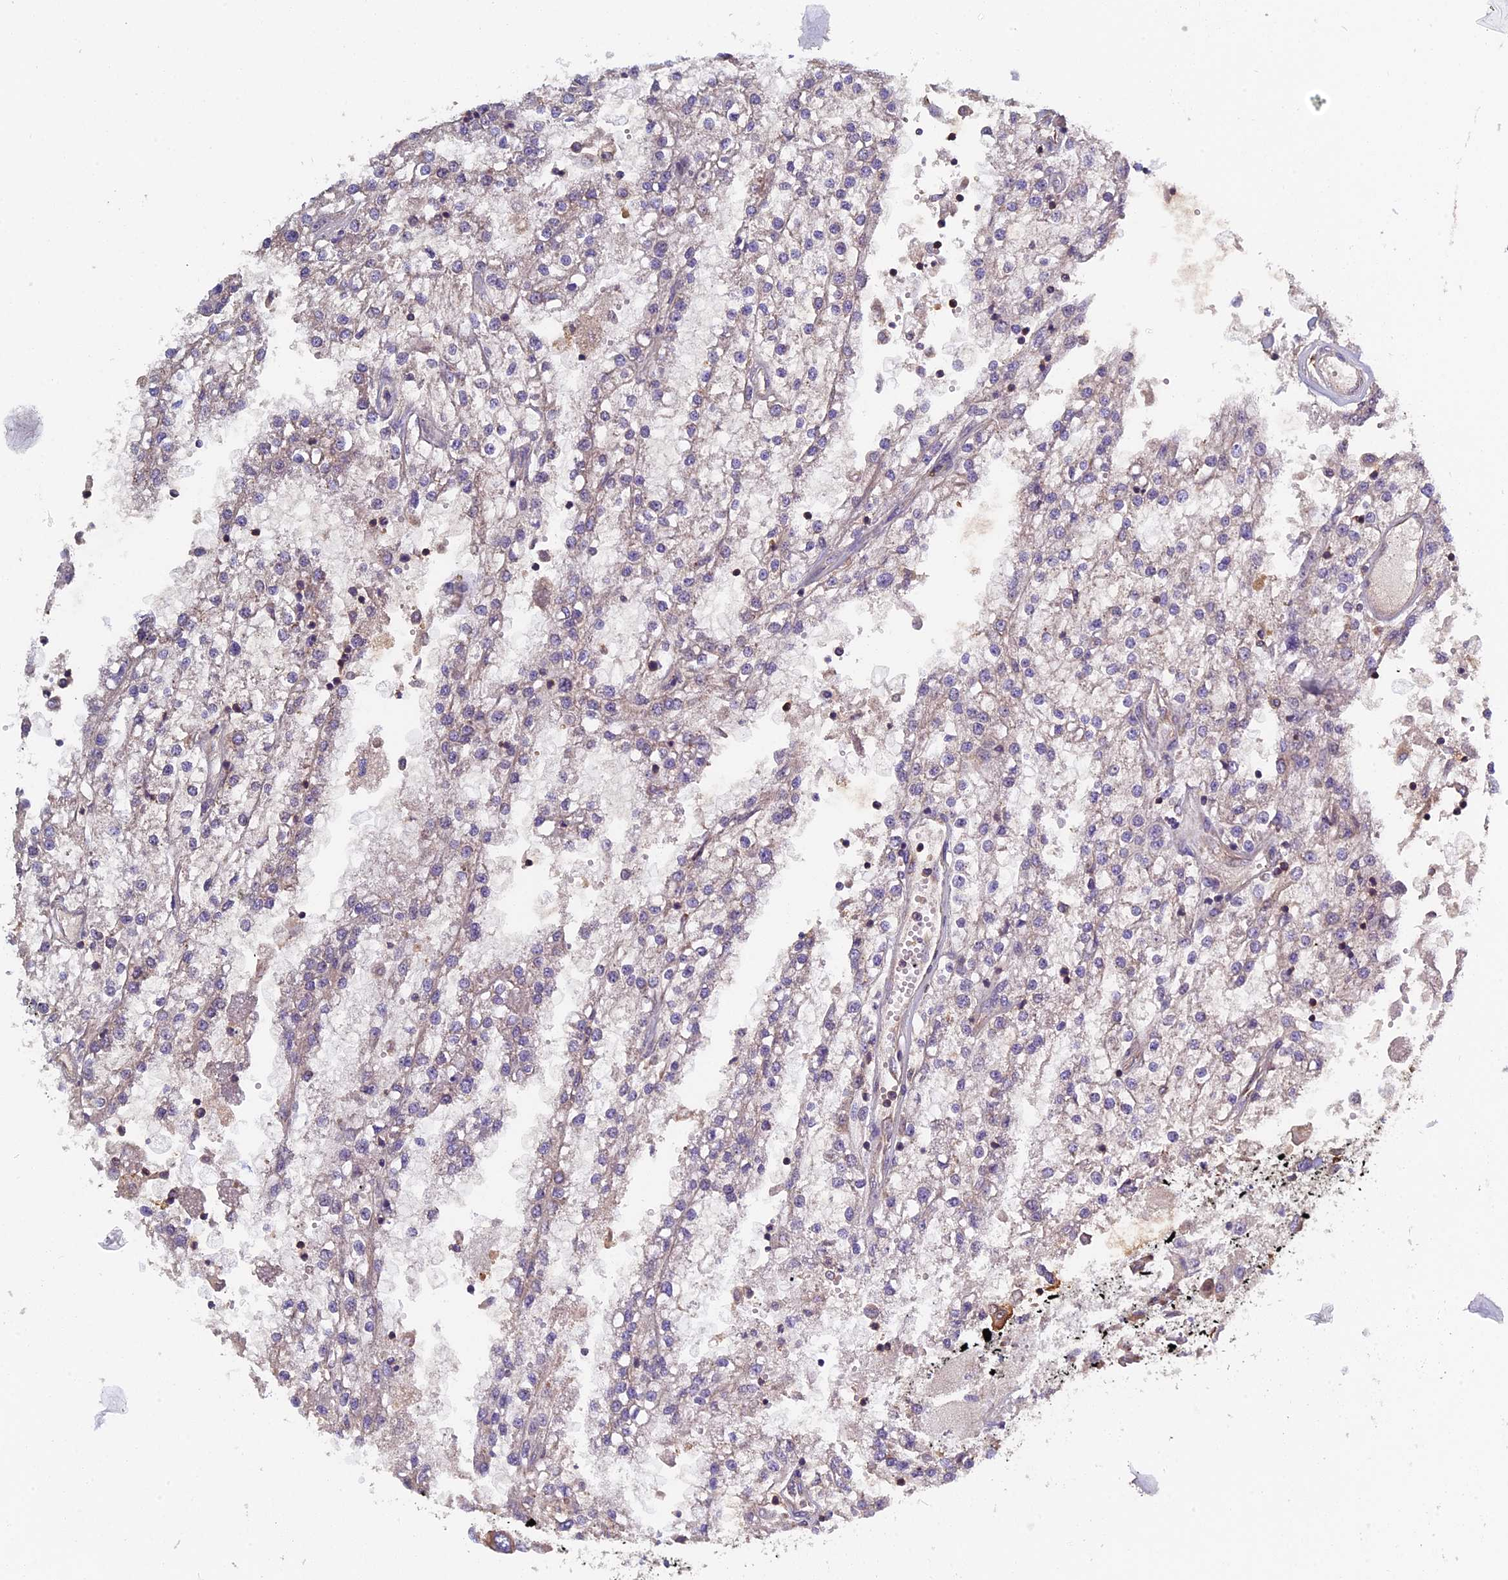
{"staining": {"intensity": "negative", "quantity": "none", "location": "none"}, "tissue": "renal cancer", "cell_type": "Tumor cells", "image_type": "cancer", "snomed": [{"axis": "morphology", "description": "Adenocarcinoma, NOS"}, {"axis": "topography", "description": "Kidney"}], "caption": "Protein analysis of renal cancer (adenocarcinoma) reveals no significant positivity in tumor cells.", "gene": "CCDC153", "patient": {"sex": "female", "age": 52}}